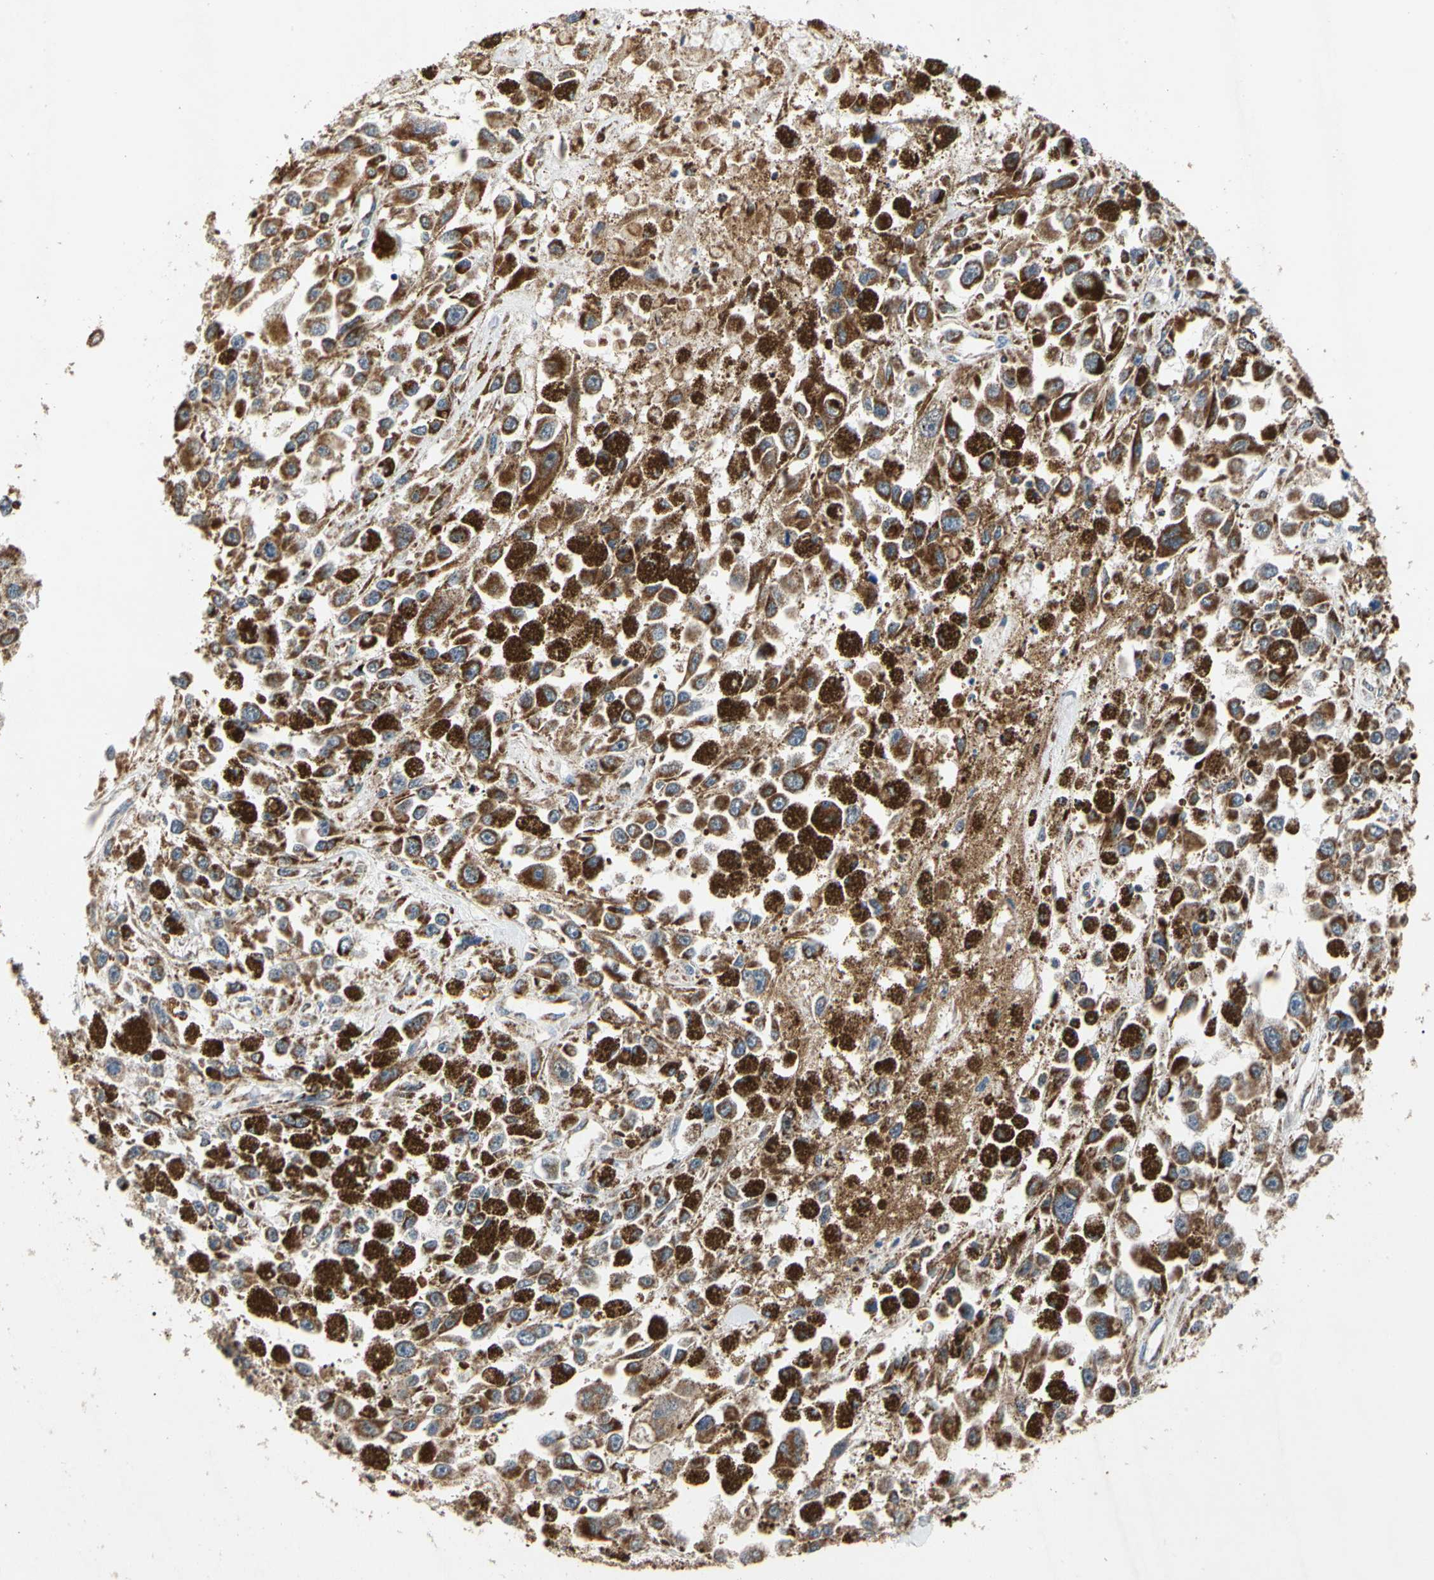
{"staining": {"intensity": "strong", "quantity": ">75%", "location": "cytoplasmic/membranous"}, "tissue": "melanoma", "cell_type": "Tumor cells", "image_type": "cancer", "snomed": [{"axis": "morphology", "description": "Malignant melanoma, Metastatic site"}, {"axis": "topography", "description": "Lymph node"}], "caption": "The micrograph reveals immunohistochemical staining of melanoma. There is strong cytoplasmic/membranous expression is seen in about >75% of tumor cells.", "gene": "GPD2", "patient": {"sex": "male", "age": 59}}